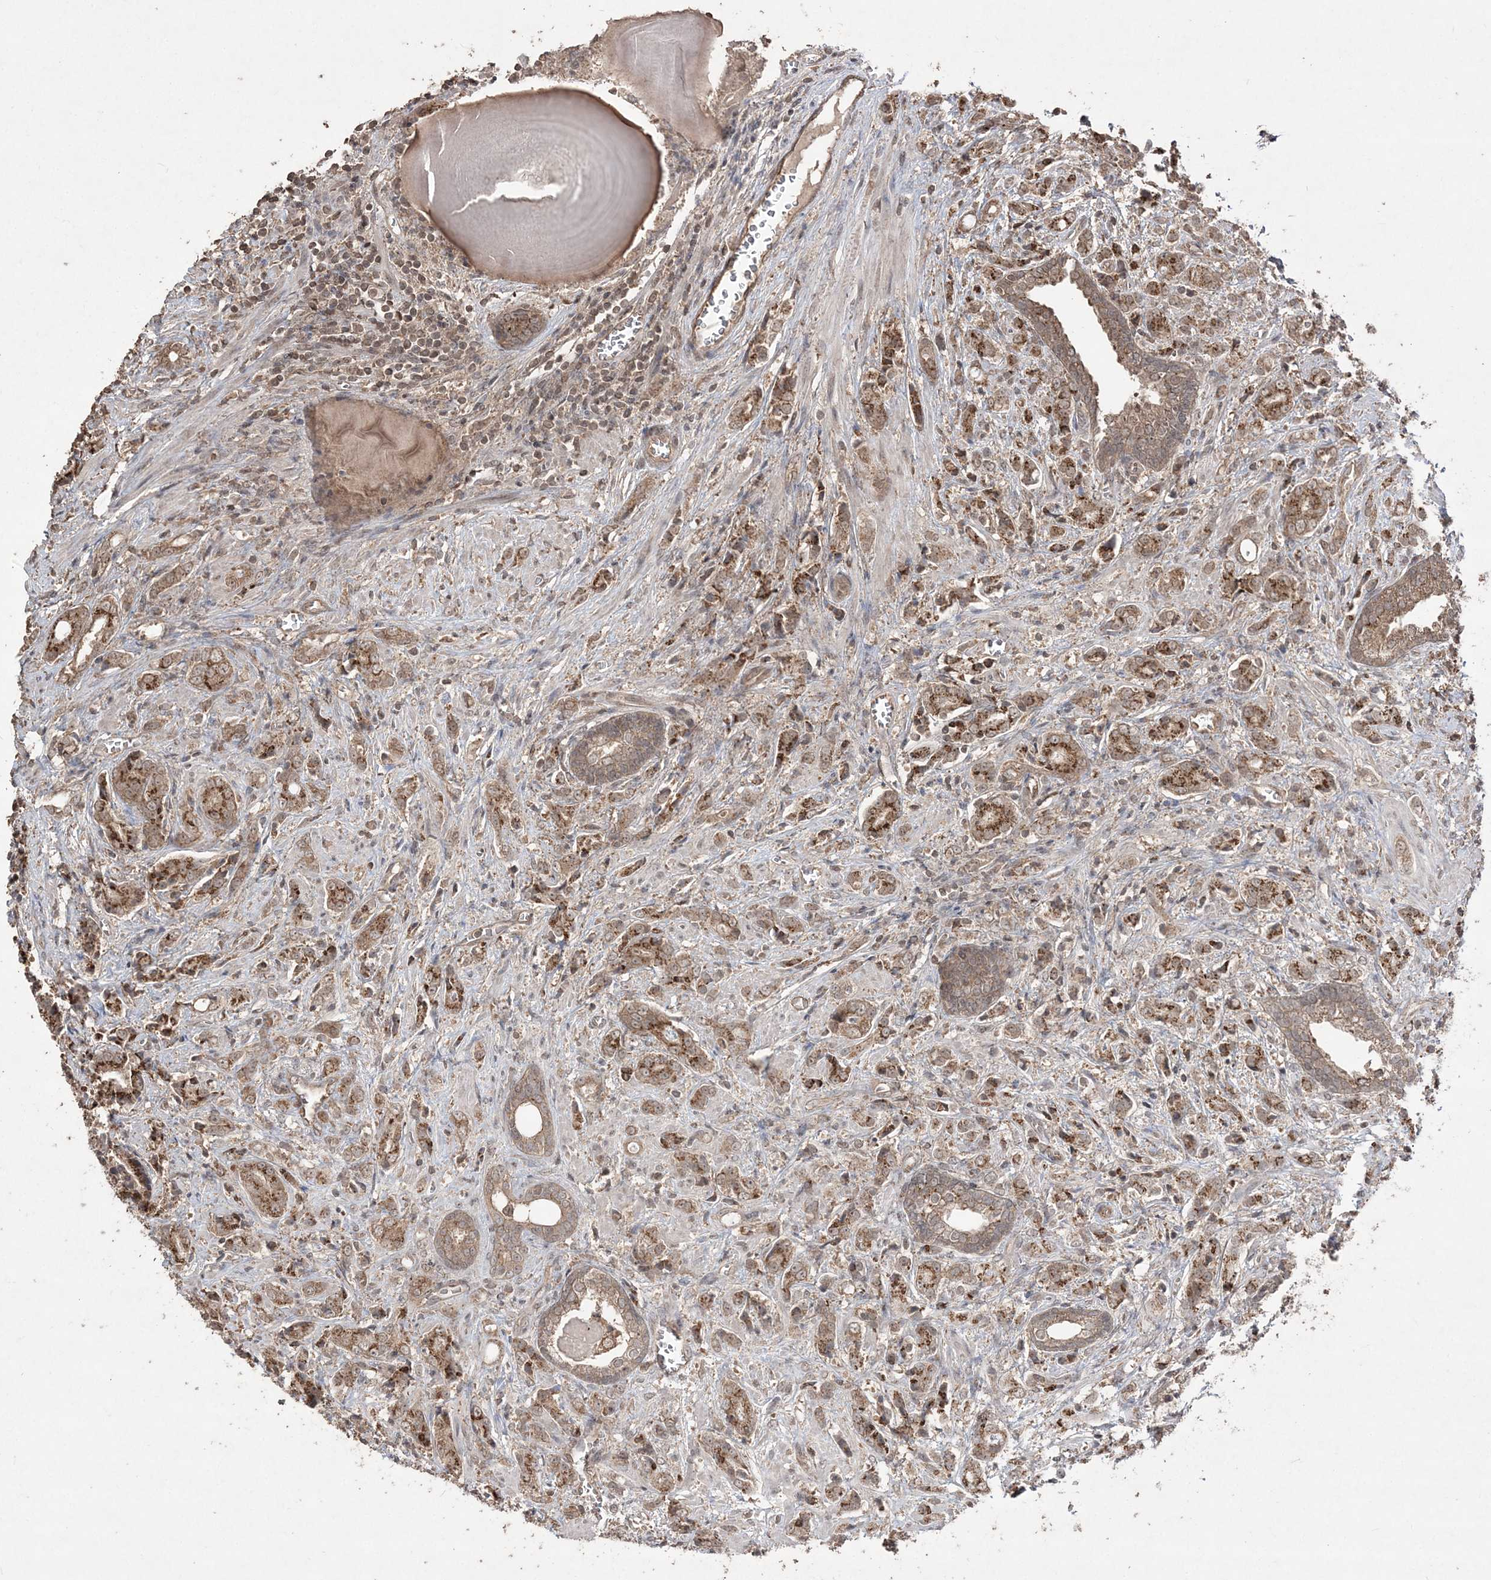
{"staining": {"intensity": "strong", "quantity": "25%-75%", "location": "cytoplasmic/membranous"}, "tissue": "prostate cancer", "cell_type": "Tumor cells", "image_type": "cancer", "snomed": [{"axis": "morphology", "description": "Adenocarcinoma, High grade"}, {"axis": "topography", "description": "Prostate"}], "caption": "An image of human high-grade adenocarcinoma (prostate) stained for a protein demonstrates strong cytoplasmic/membranous brown staining in tumor cells.", "gene": "EHHADH", "patient": {"sex": "male", "age": 57}}